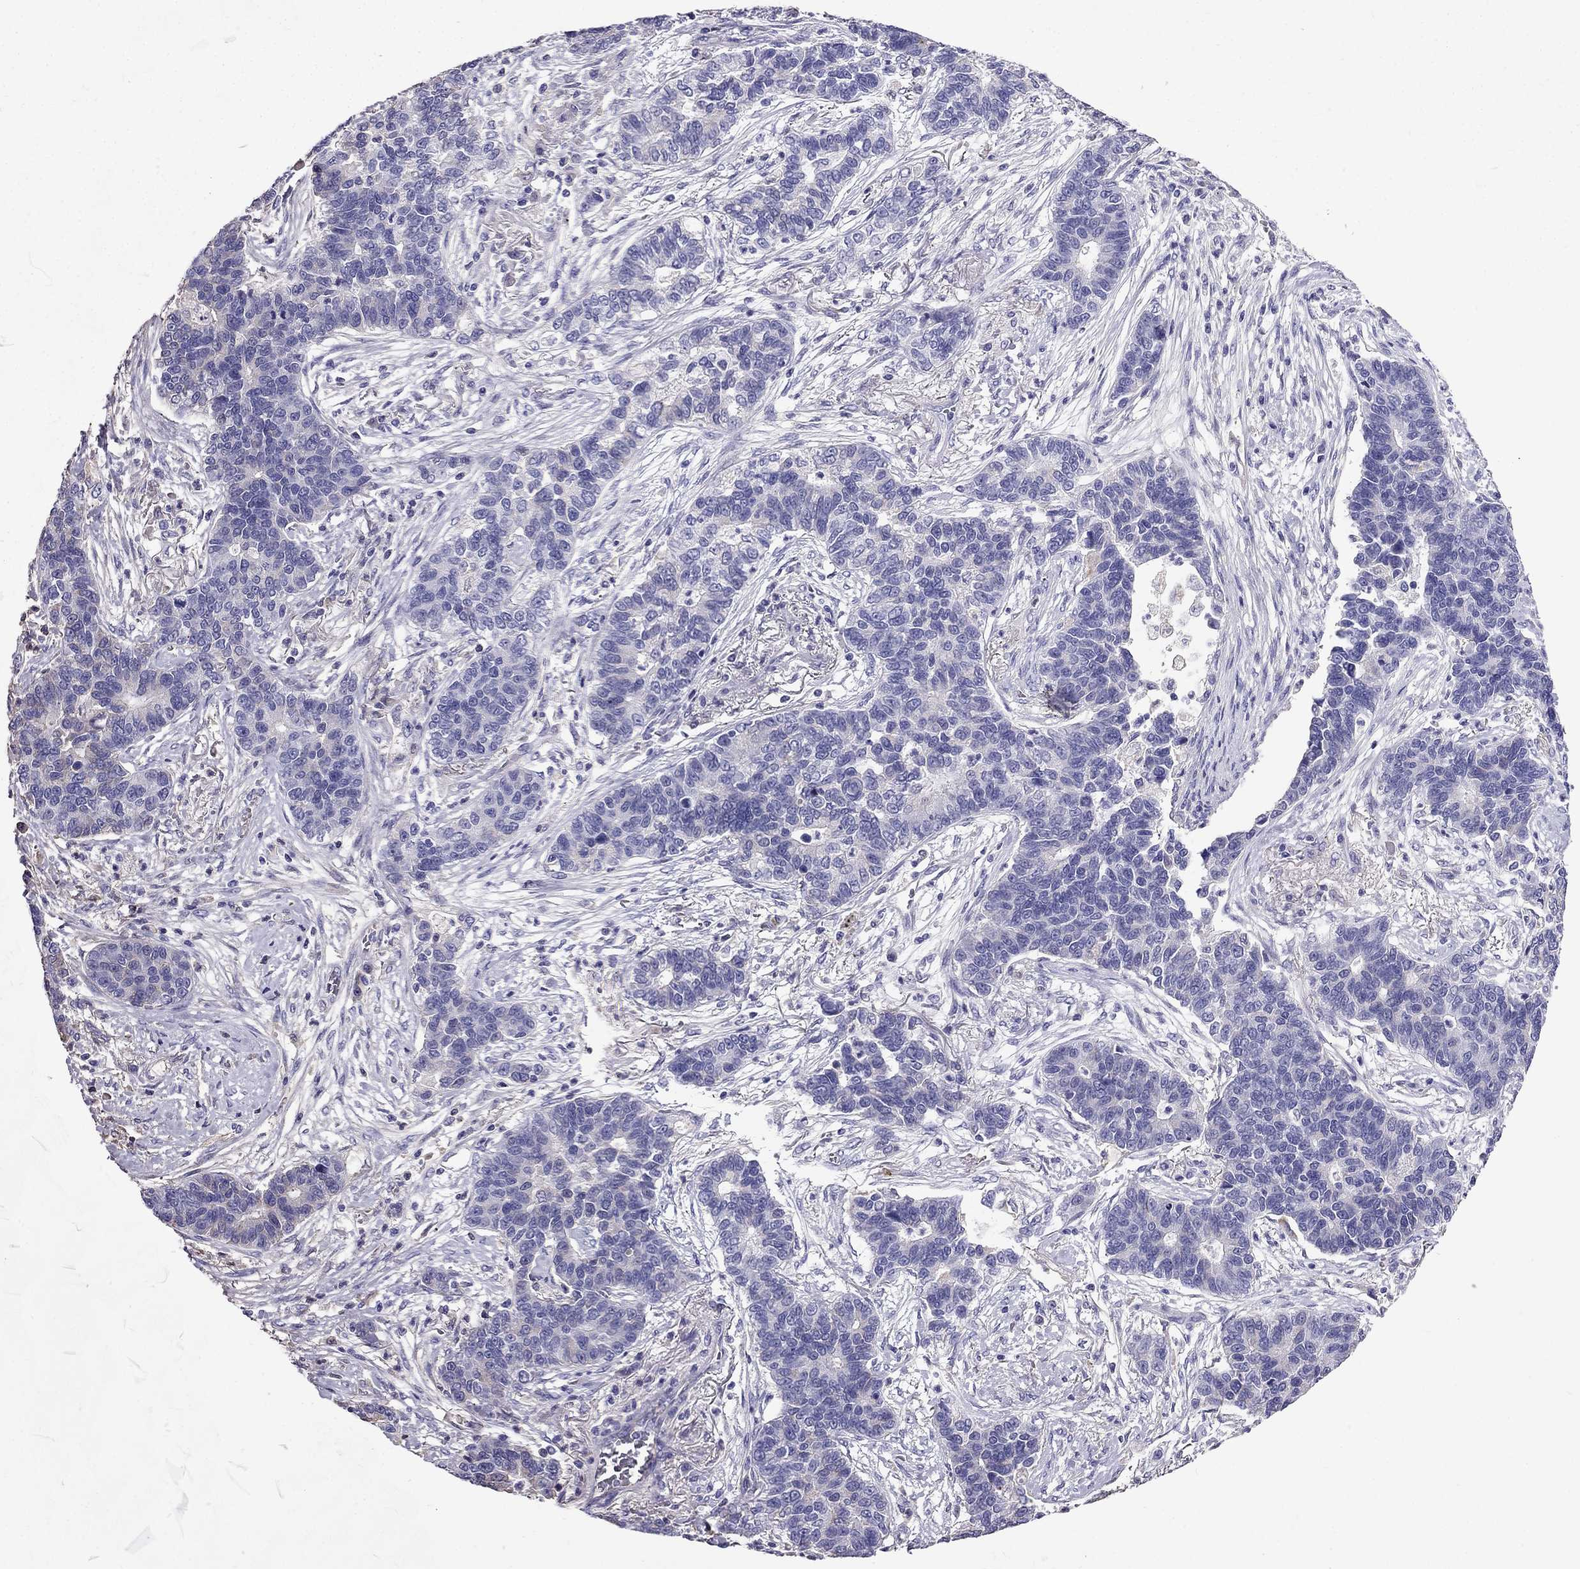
{"staining": {"intensity": "negative", "quantity": "none", "location": "none"}, "tissue": "lung cancer", "cell_type": "Tumor cells", "image_type": "cancer", "snomed": [{"axis": "morphology", "description": "Adenocarcinoma, NOS"}, {"axis": "topography", "description": "Lung"}], "caption": "The IHC photomicrograph has no significant staining in tumor cells of lung adenocarcinoma tissue.", "gene": "TBC1D21", "patient": {"sex": "female", "age": 57}}